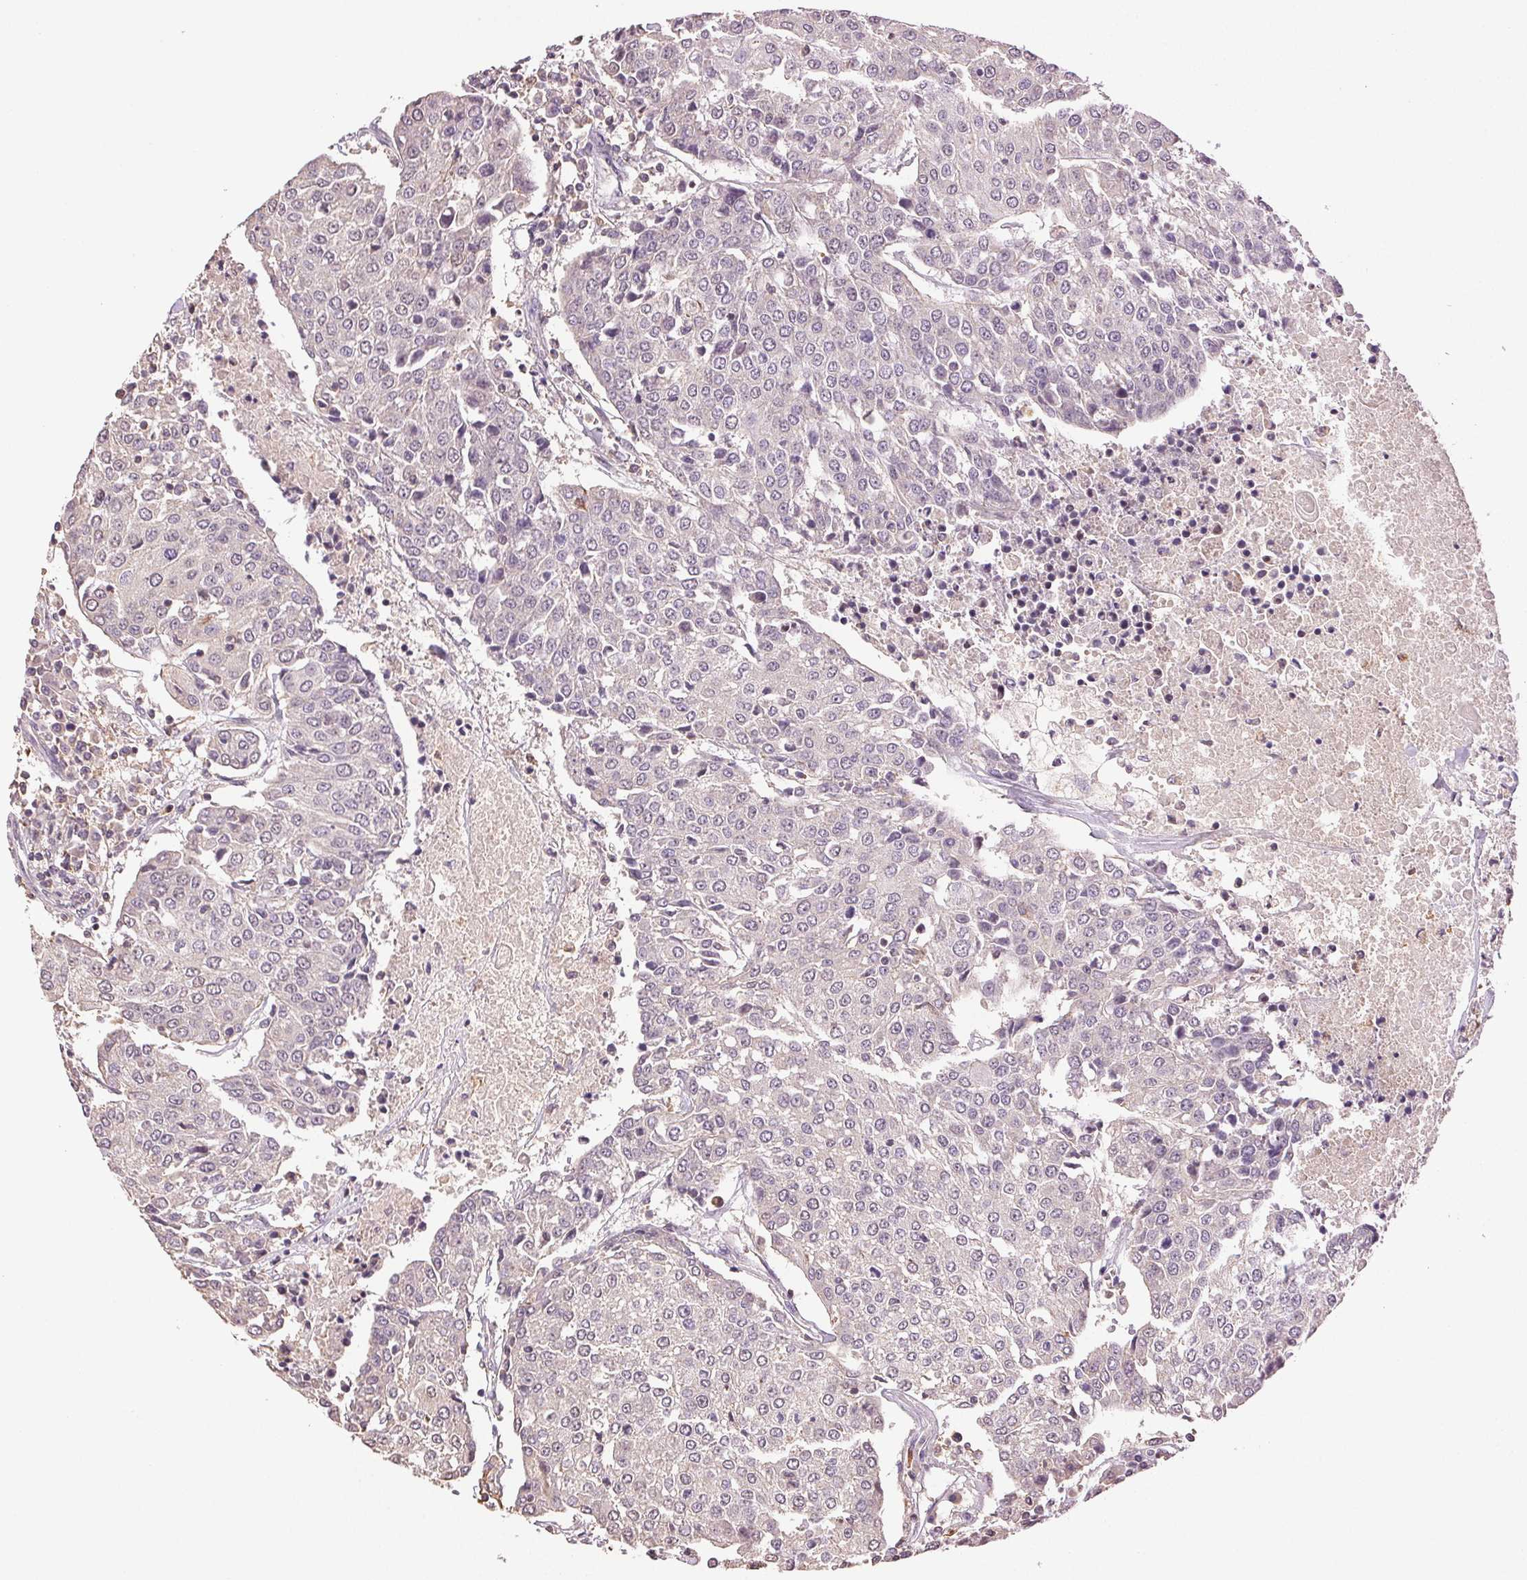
{"staining": {"intensity": "negative", "quantity": "none", "location": "none"}, "tissue": "urothelial cancer", "cell_type": "Tumor cells", "image_type": "cancer", "snomed": [{"axis": "morphology", "description": "Urothelial carcinoma, High grade"}, {"axis": "topography", "description": "Urinary bladder"}], "caption": "Immunohistochemical staining of urothelial cancer exhibits no significant positivity in tumor cells.", "gene": "TMEM253", "patient": {"sex": "female", "age": 85}}